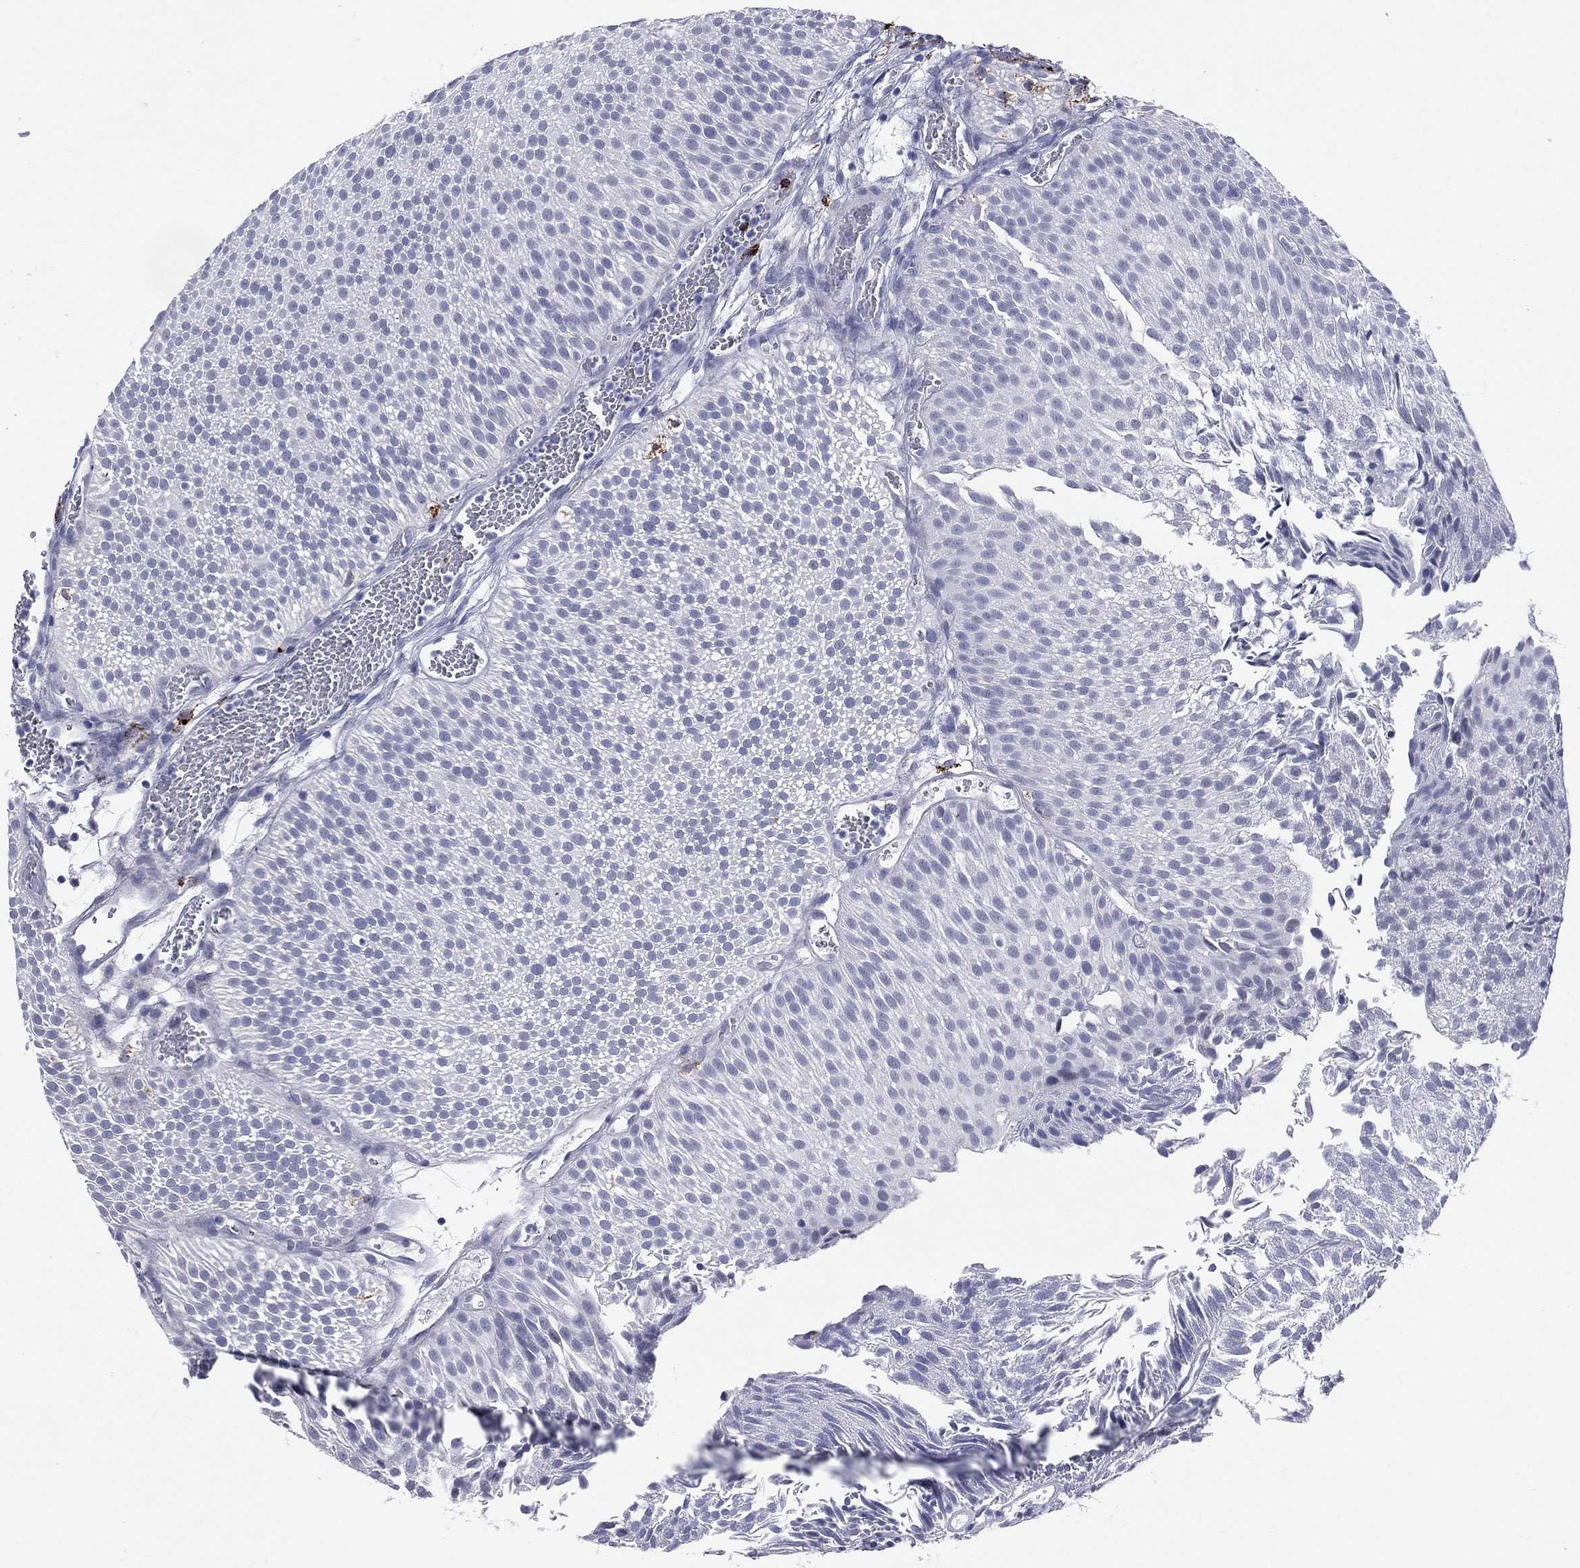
{"staining": {"intensity": "negative", "quantity": "none", "location": "none"}, "tissue": "urothelial cancer", "cell_type": "Tumor cells", "image_type": "cancer", "snomed": [{"axis": "morphology", "description": "Urothelial carcinoma, Low grade"}, {"axis": "topography", "description": "Urinary bladder"}], "caption": "Immunohistochemistry (IHC) of urothelial cancer reveals no staining in tumor cells.", "gene": "HLA-DOA", "patient": {"sex": "male", "age": 65}}